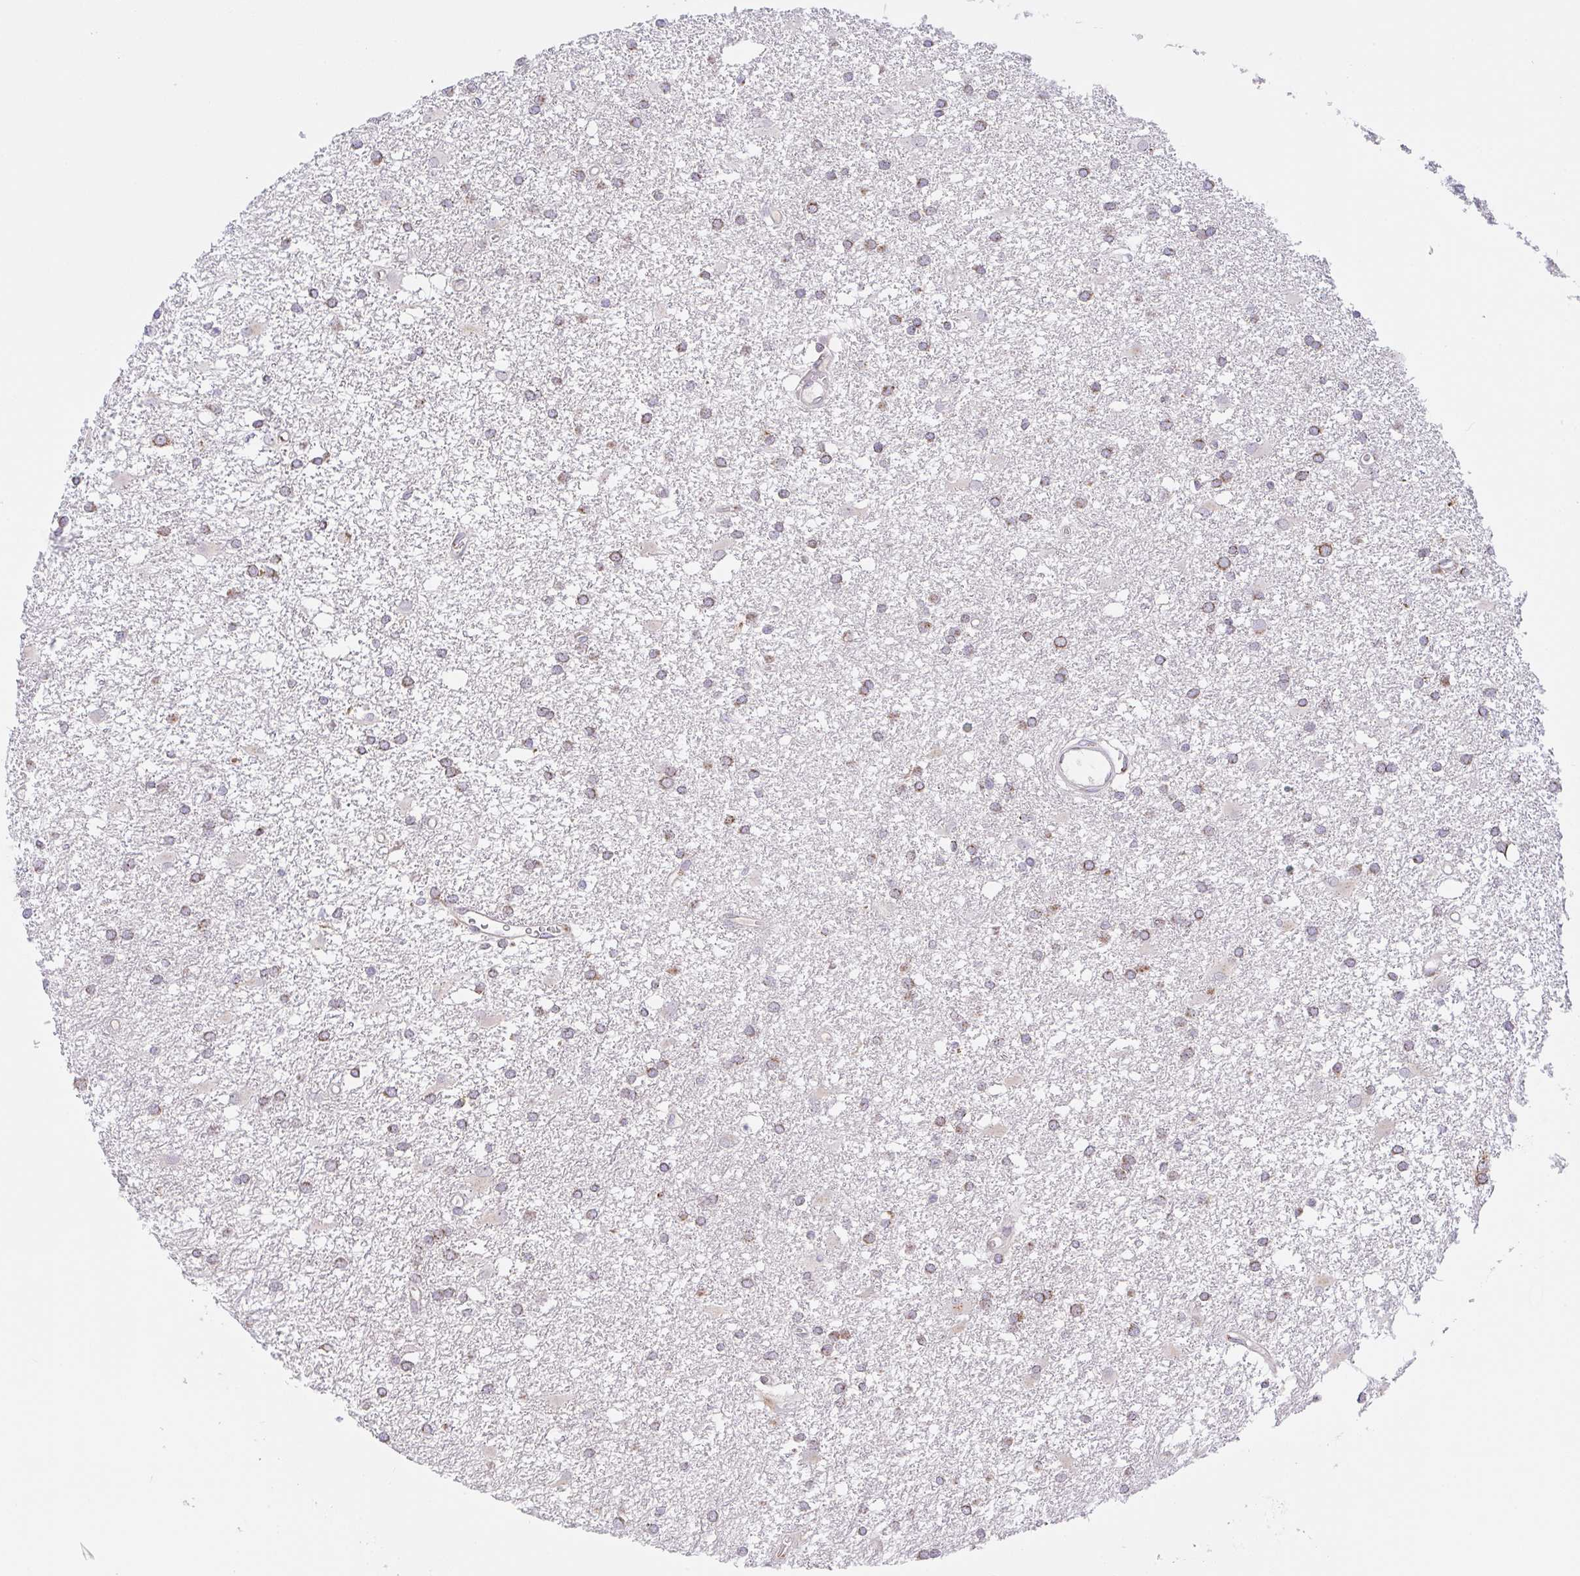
{"staining": {"intensity": "moderate", "quantity": "<25%", "location": "cytoplasmic/membranous"}, "tissue": "glioma", "cell_type": "Tumor cells", "image_type": "cancer", "snomed": [{"axis": "morphology", "description": "Glioma, malignant, High grade"}, {"axis": "topography", "description": "Brain"}], "caption": "Immunohistochemical staining of human glioma exhibits low levels of moderate cytoplasmic/membranous protein positivity in approximately <25% of tumor cells.", "gene": "PROSER3", "patient": {"sex": "male", "age": 48}}